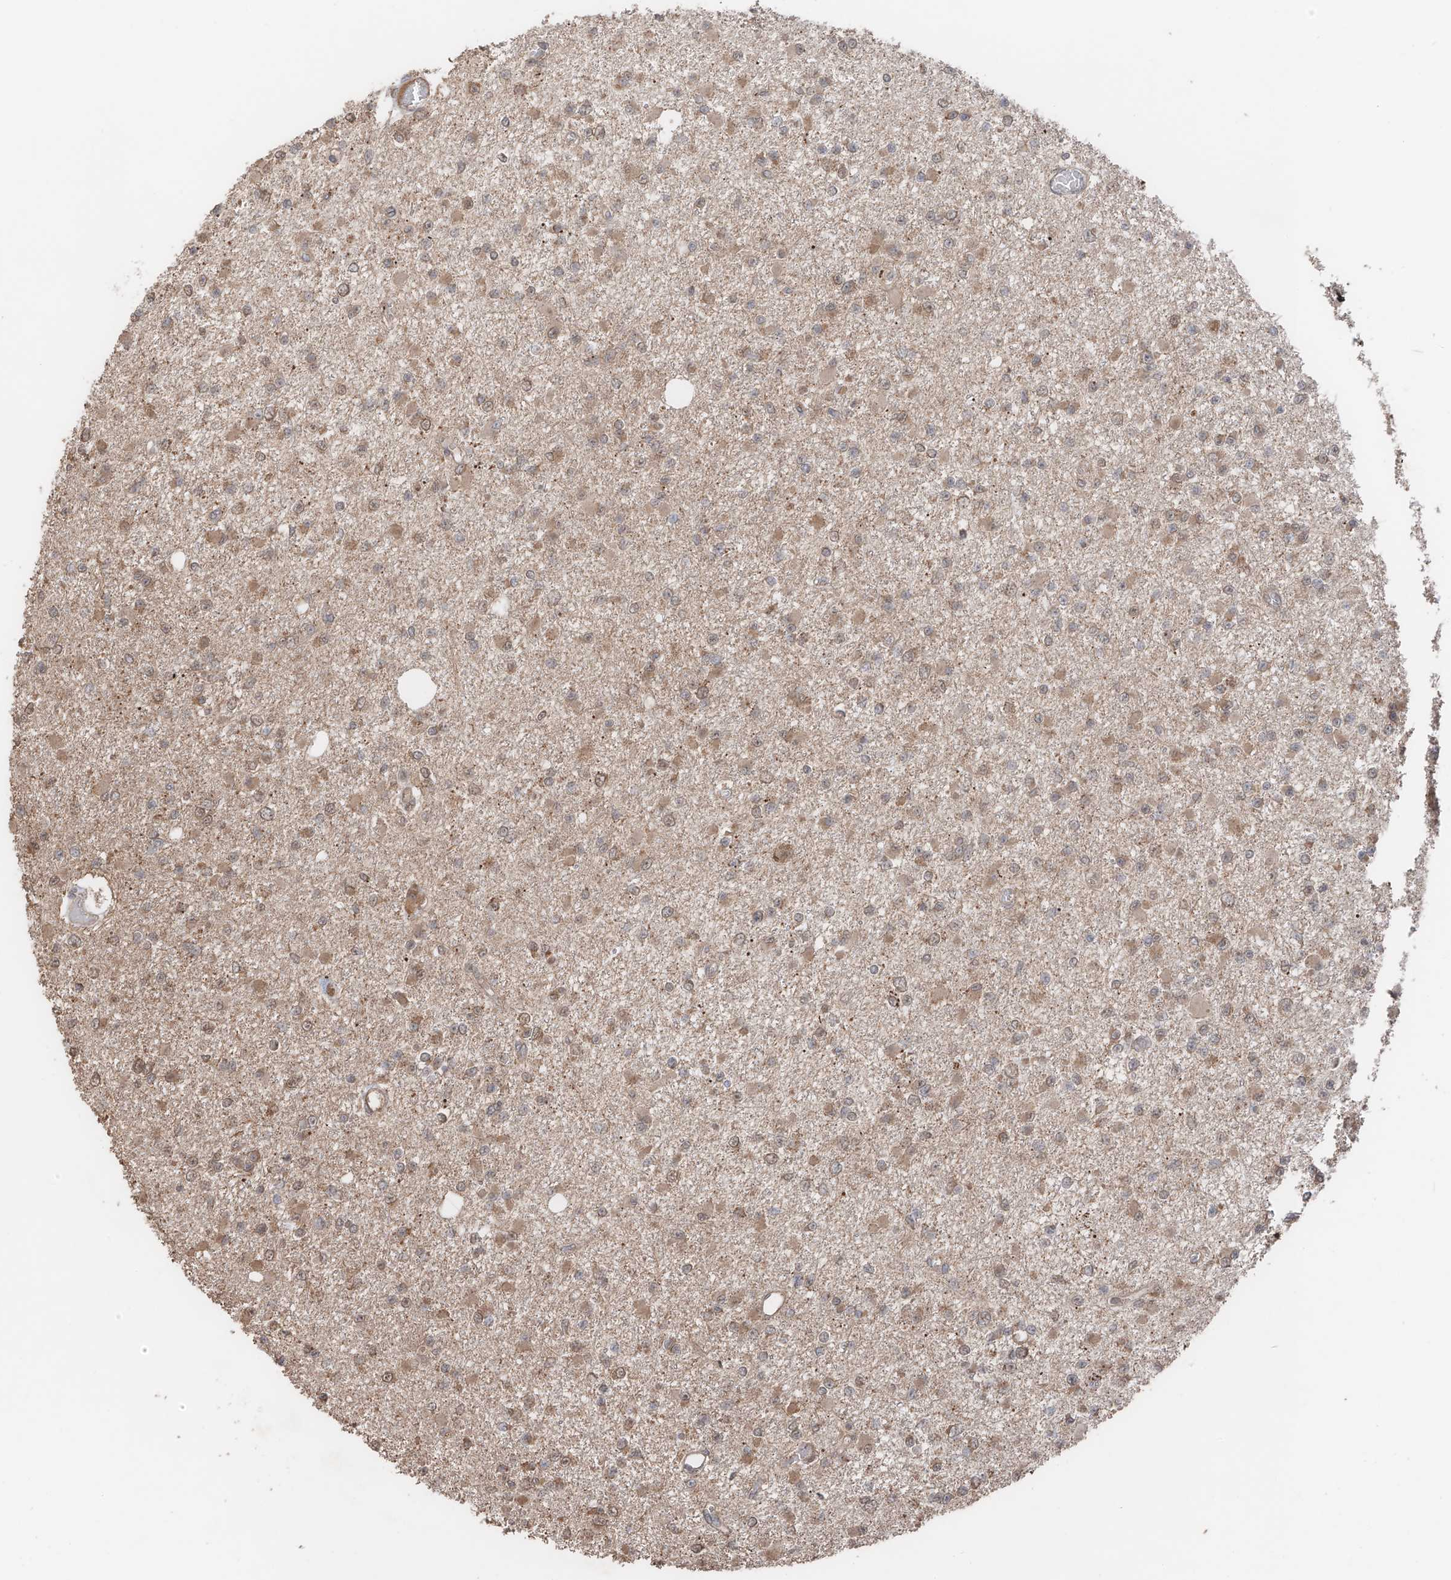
{"staining": {"intensity": "moderate", "quantity": "25%-75%", "location": "cytoplasmic/membranous"}, "tissue": "glioma", "cell_type": "Tumor cells", "image_type": "cancer", "snomed": [{"axis": "morphology", "description": "Glioma, malignant, Low grade"}, {"axis": "topography", "description": "Brain"}], "caption": "A micrograph of glioma stained for a protein demonstrates moderate cytoplasmic/membranous brown staining in tumor cells. The staining is performed using DAB brown chromogen to label protein expression. The nuclei are counter-stained blue using hematoxylin.", "gene": "FAM135A", "patient": {"sex": "female", "age": 22}}